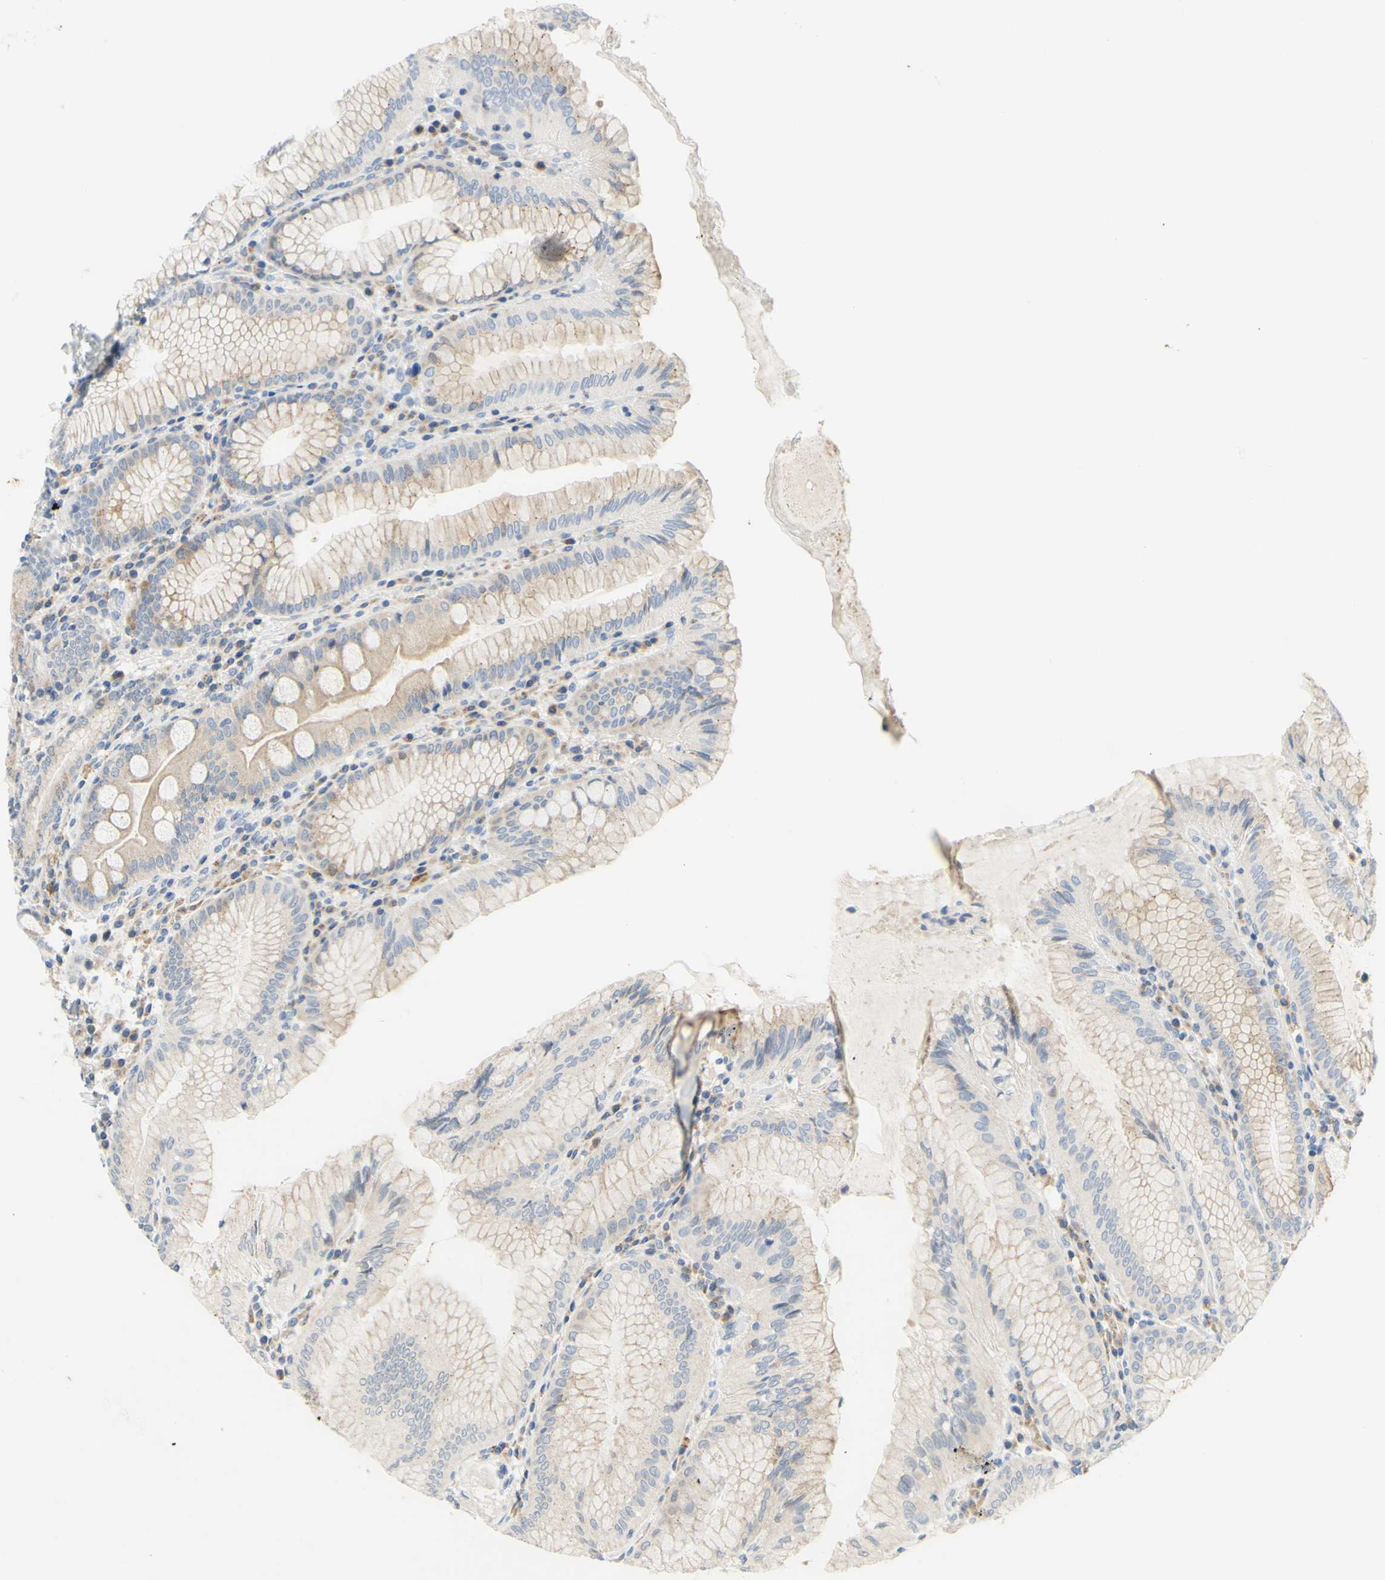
{"staining": {"intensity": "moderate", "quantity": "<25%", "location": "cytoplasmic/membranous"}, "tissue": "stomach", "cell_type": "Glandular cells", "image_type": "normal", "snomed": [{"axis": "morphology", "description": "Normal tissue, NOS"}, {"axis": "topography", "description": "Stomach, lower"}], "caption": "DAB (3,3'-diaminobenzidine) immunohistochemical staining of unremarkable stomach reveals moderate cytoplasmic/membranous protein expression in approximately <25% of glandular cells. (DAB (3,3'-diaminobenzidine) IHC, brown staining for protein, blue staining for nuclei).", "gene": "CCNB2", "patient": {"sex": "female", "age": 76}}